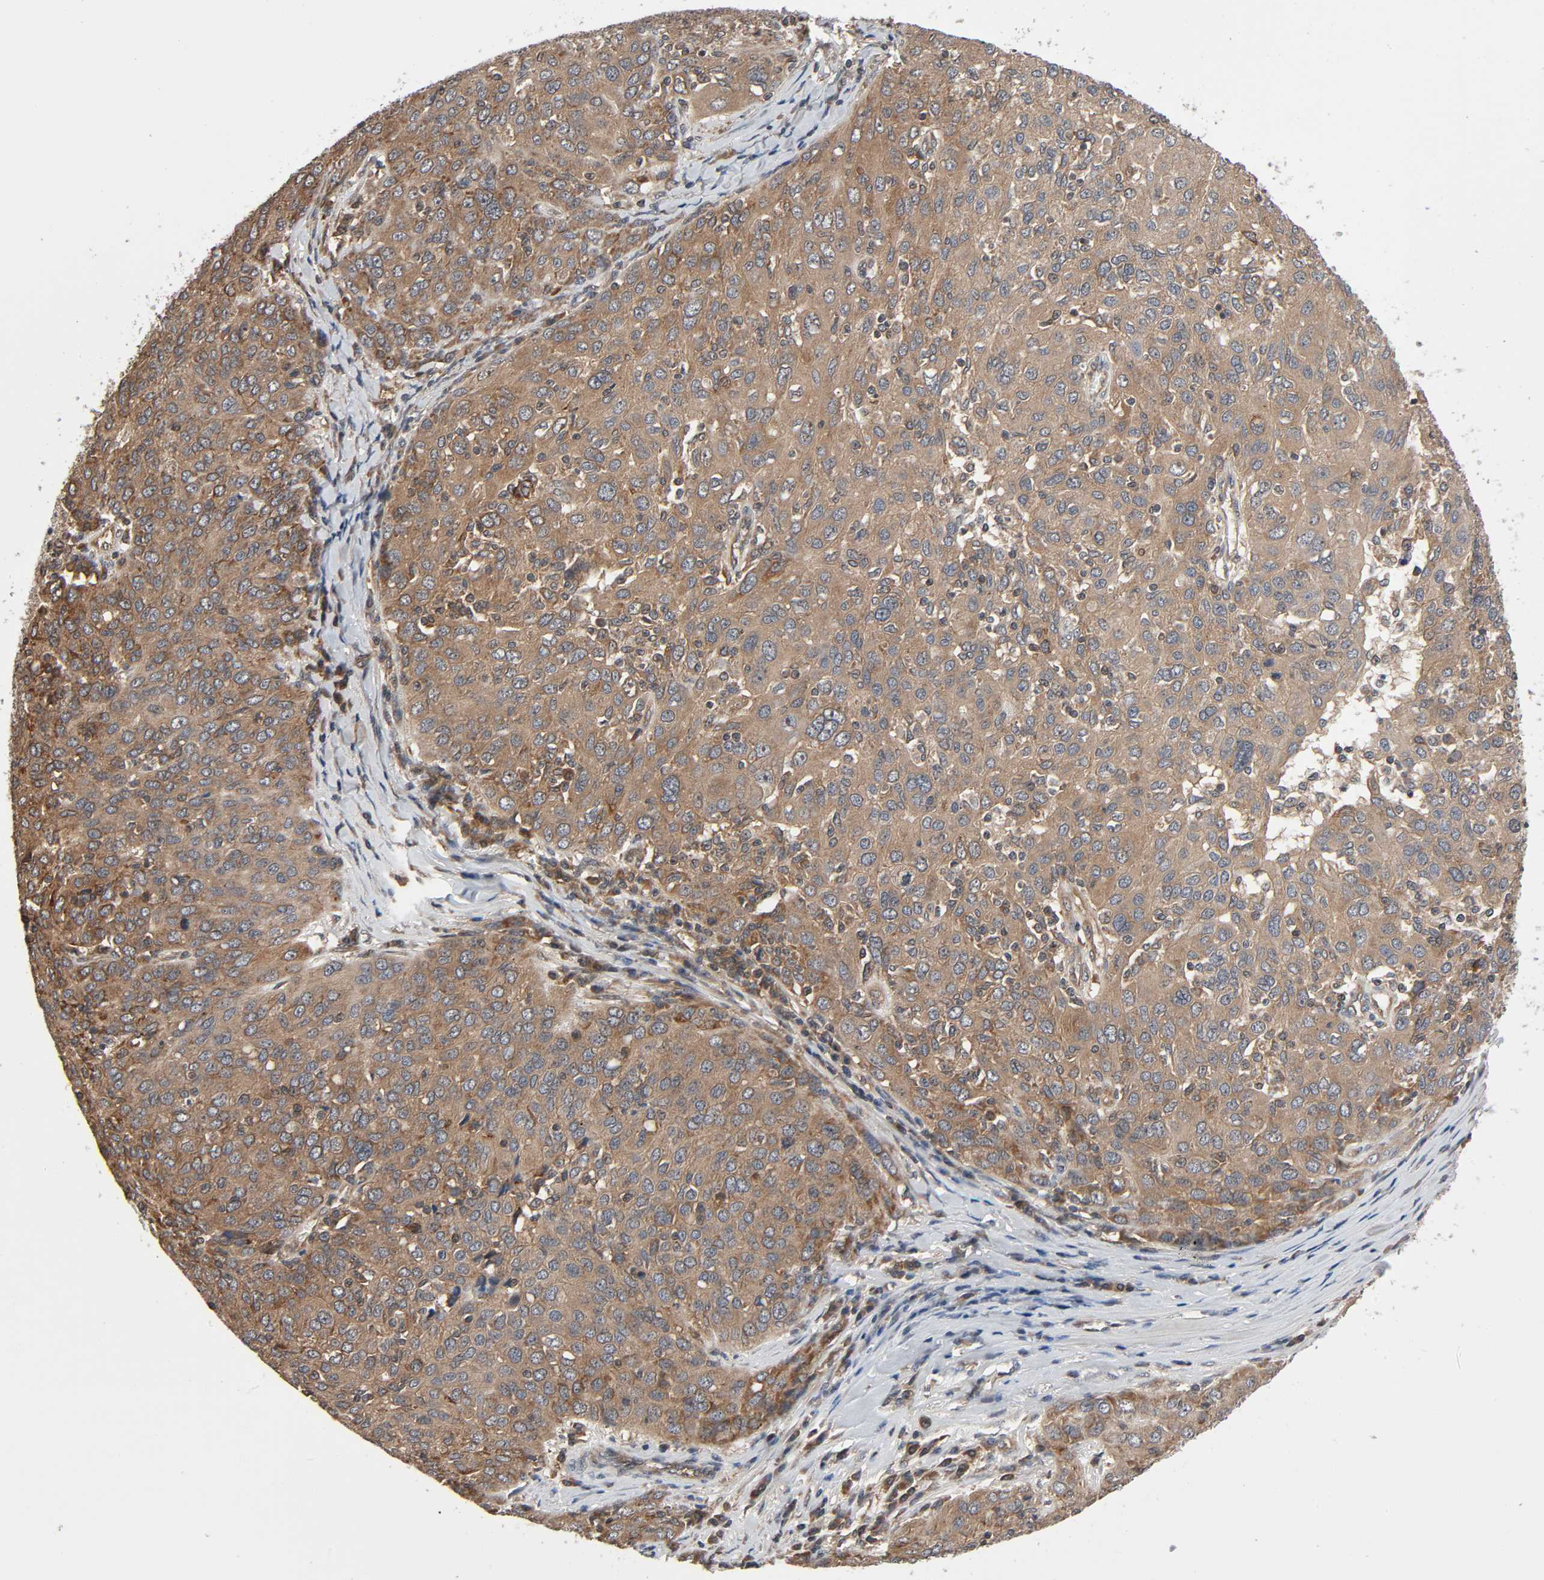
{"staining": {"intensity": "moderate", "quantity": ">75%", "location": "cytoplasmic/membranous"}, "tissue": "ovarian cancer", "cell_type": "Tumor cells", "image_type": "cancer", "snomed": [{"axis": "morphology", "description": "Carcinoma, endometroid"}, {"axis": "topography", "description": "Ovary"}], "caption": "Immunohistochemical staining of human ovarian endometroid carcinoma shows medium levels of moderate cytoplasmic/membranous protein positivity in approximately >75% of tumor cells.", "gene": "PPP2R1B", "patient": {"sex": "female", "age": 50}}